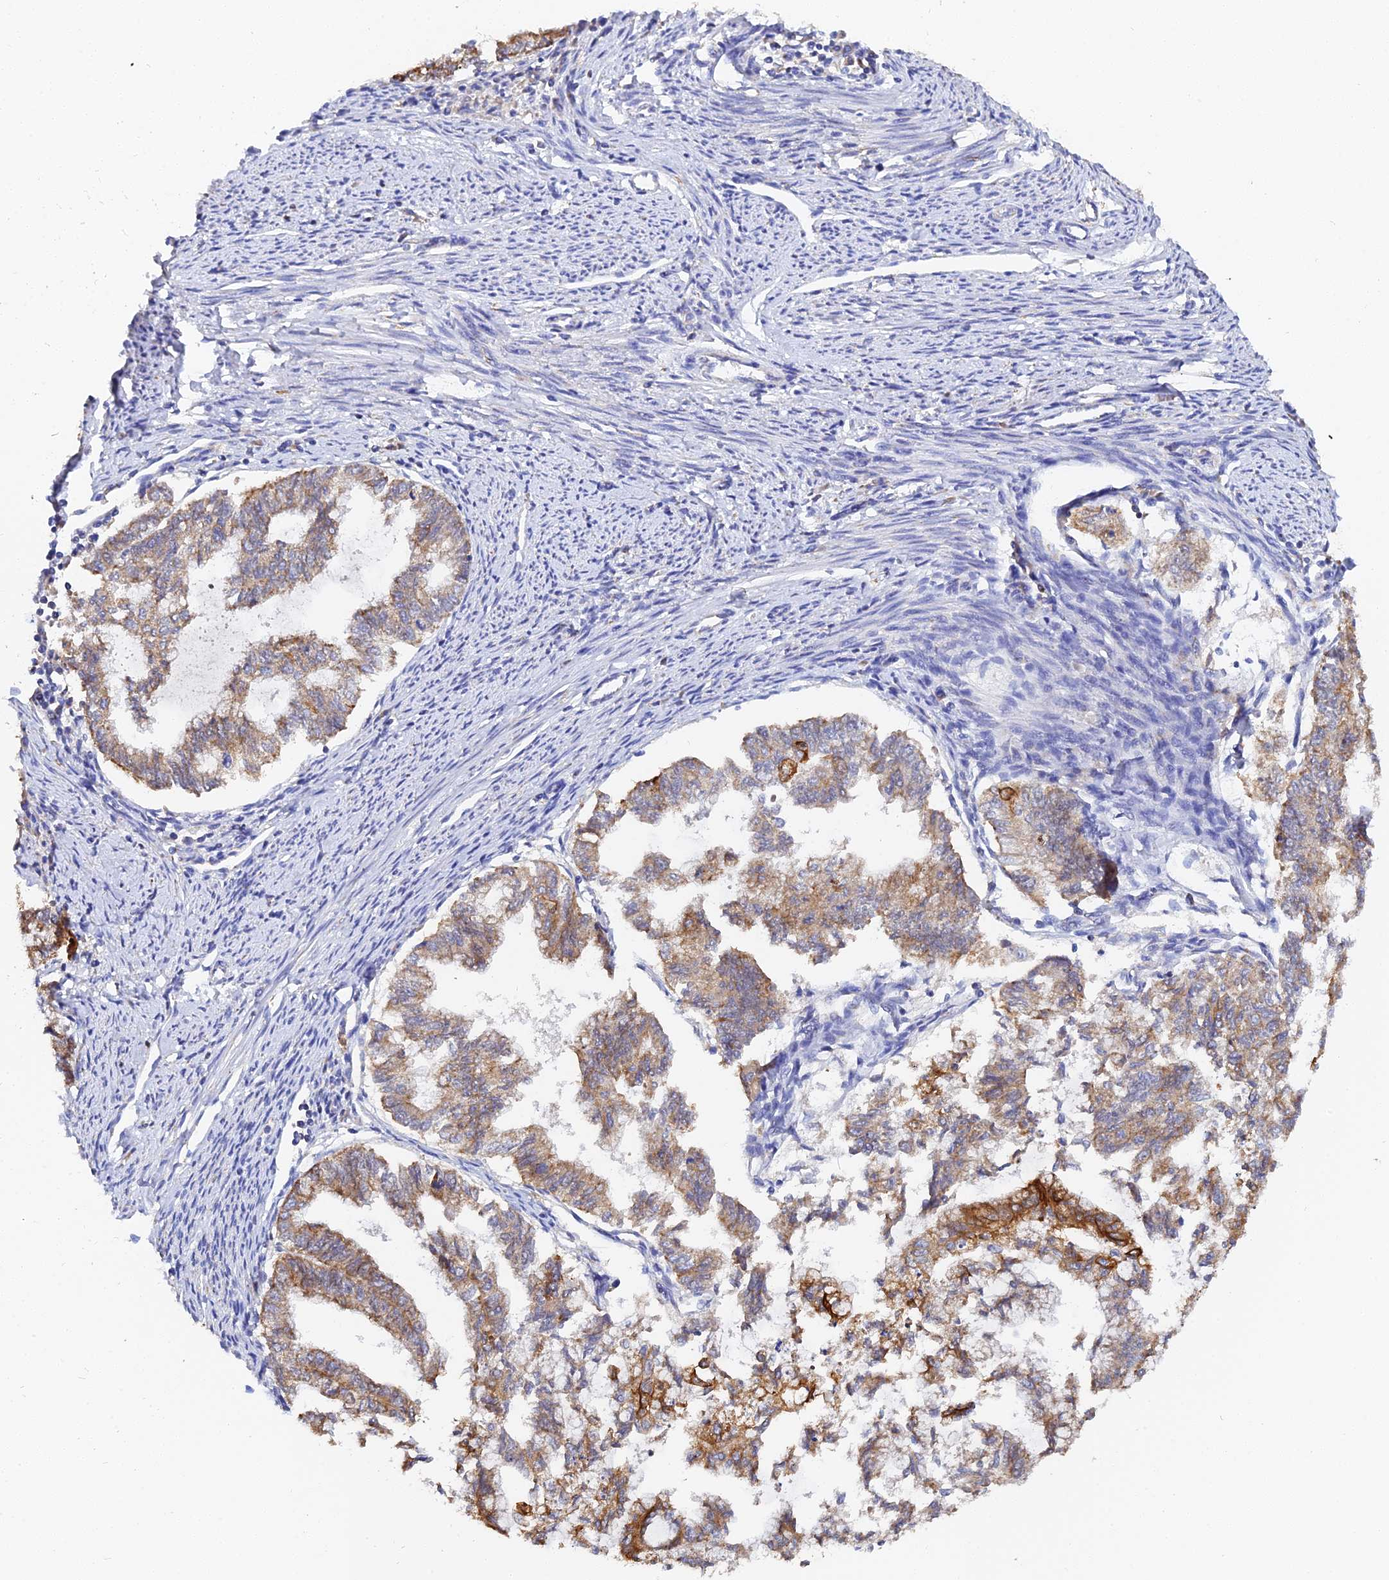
{"staining": {"intensity": "moderate", "quantity": ">75%", "location": "cytoplasmic/membranous"}, "tissue": "endometrial cancer", "cell_type": "Tumor cells", "image_type": "cancer", "snomed": [{"axis": "morphology", "description": "Adenocarcinoma, NOS"}, {"axis": "topography", "description": "Endometrium"}], "caption": "IHC of human endometrial adenocarcinoma reveals medium levels of moderate cytoplasmic/membranous expression in approximately >75% of tumor cells. (Stains: DAB (3,3'-diaminobenzidine) in brown, nuclei in blue, Microscopy: brightfield microscopy at high magnification).", "gene": "ZXDA", "patient": {"sex": "female", "age": 79}}